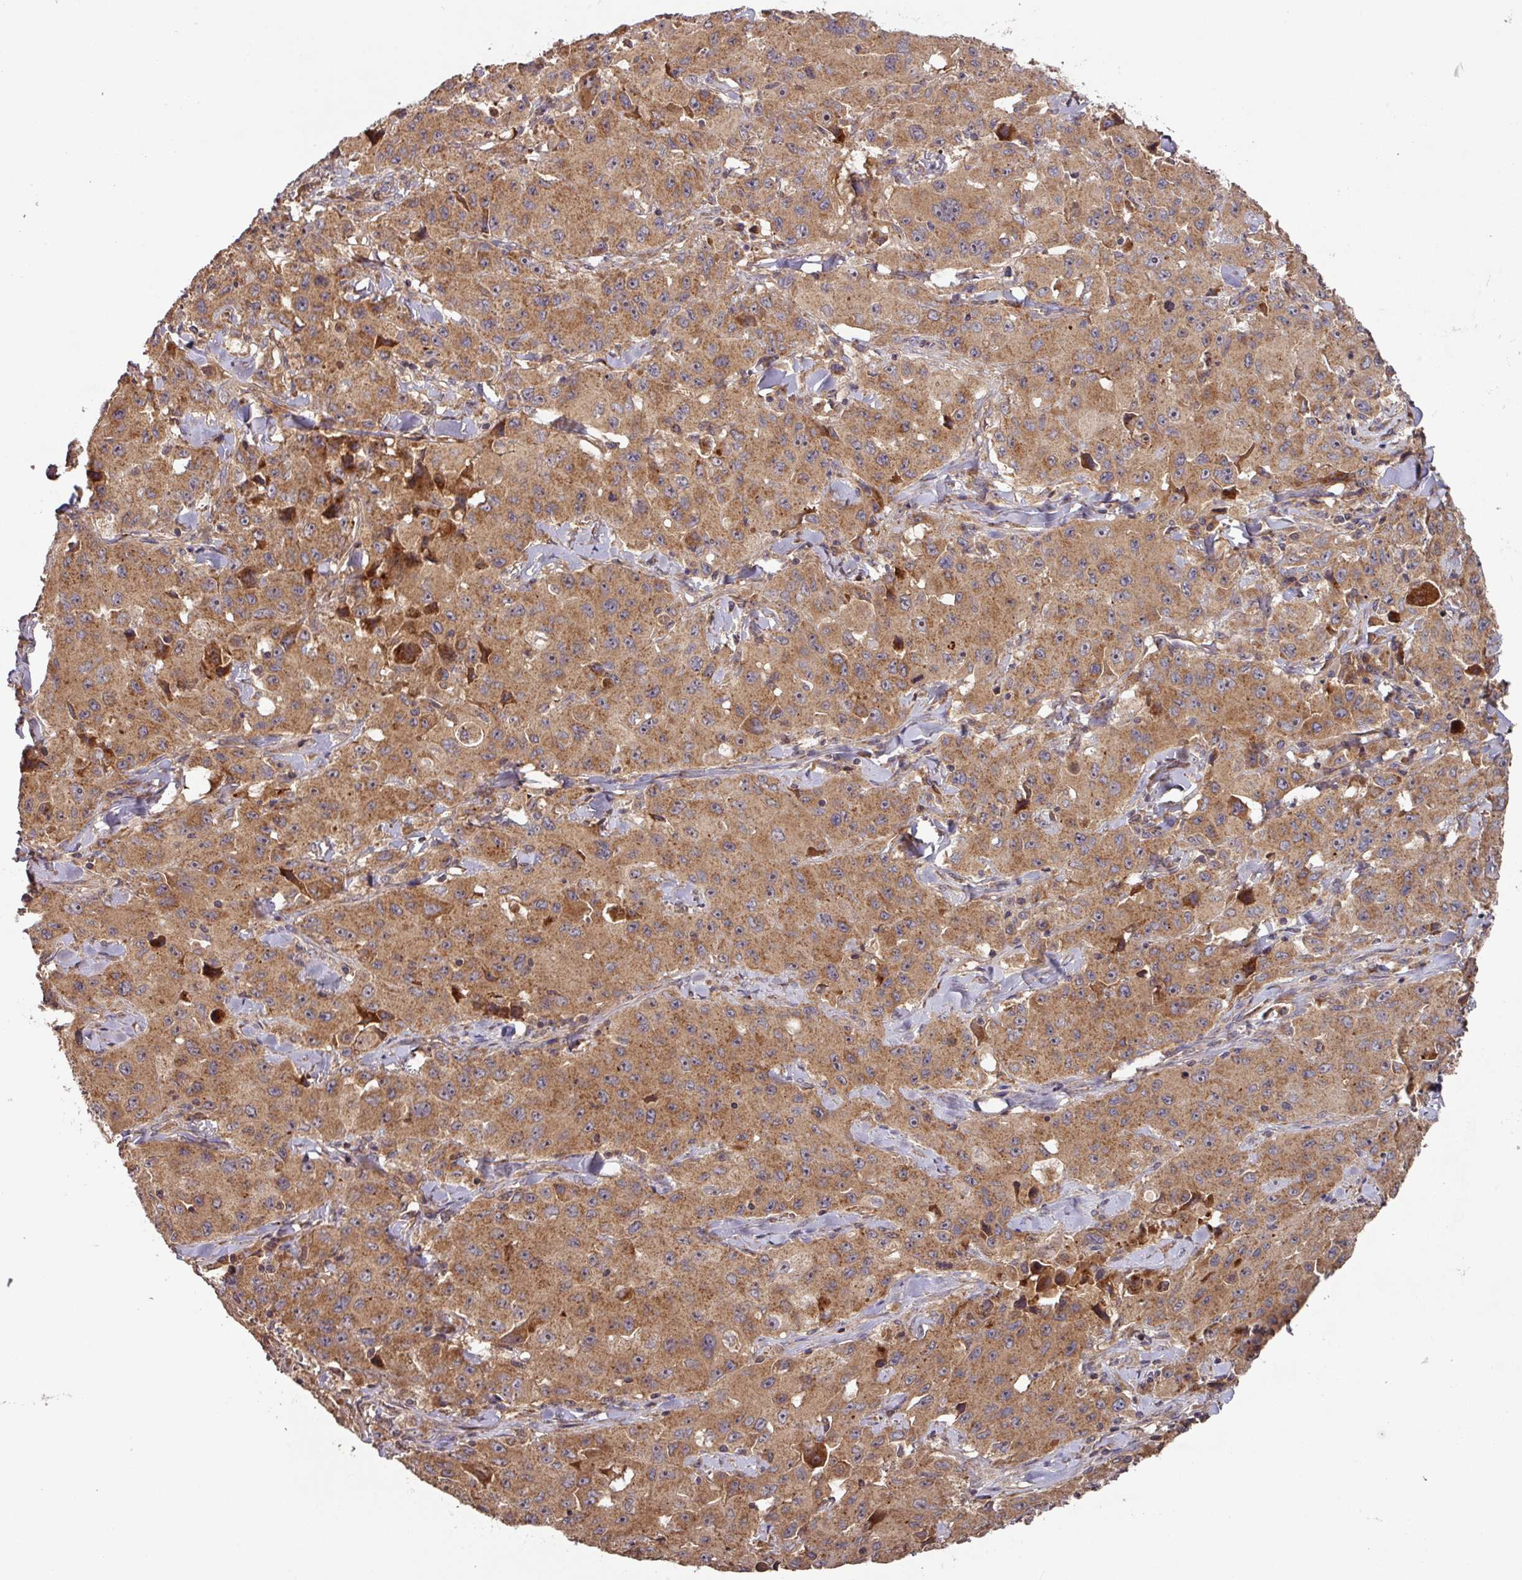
{"staining": {"intensity": "moderate", "quantity": ">75%", "location": "cytoplasmic/membranous"}, "tissue": "lung cancer", "cell_type": "Tumor cells", "image_type": "cancer", "snomed": [{"axis": "morphology", "description": "Squamous cell carcinoma, NOS"}, {"axis": "topography", "description": "Lung"}], "caption": "Immunohistochemical staining of human squamous cell carcinoma (lung) reveals medium levels of moderate cytoplasmic/membranous protein positivity in about >75% of tumor cells.", "gene": "MRRF", "patient": {"sex": "male", "age": 63}}